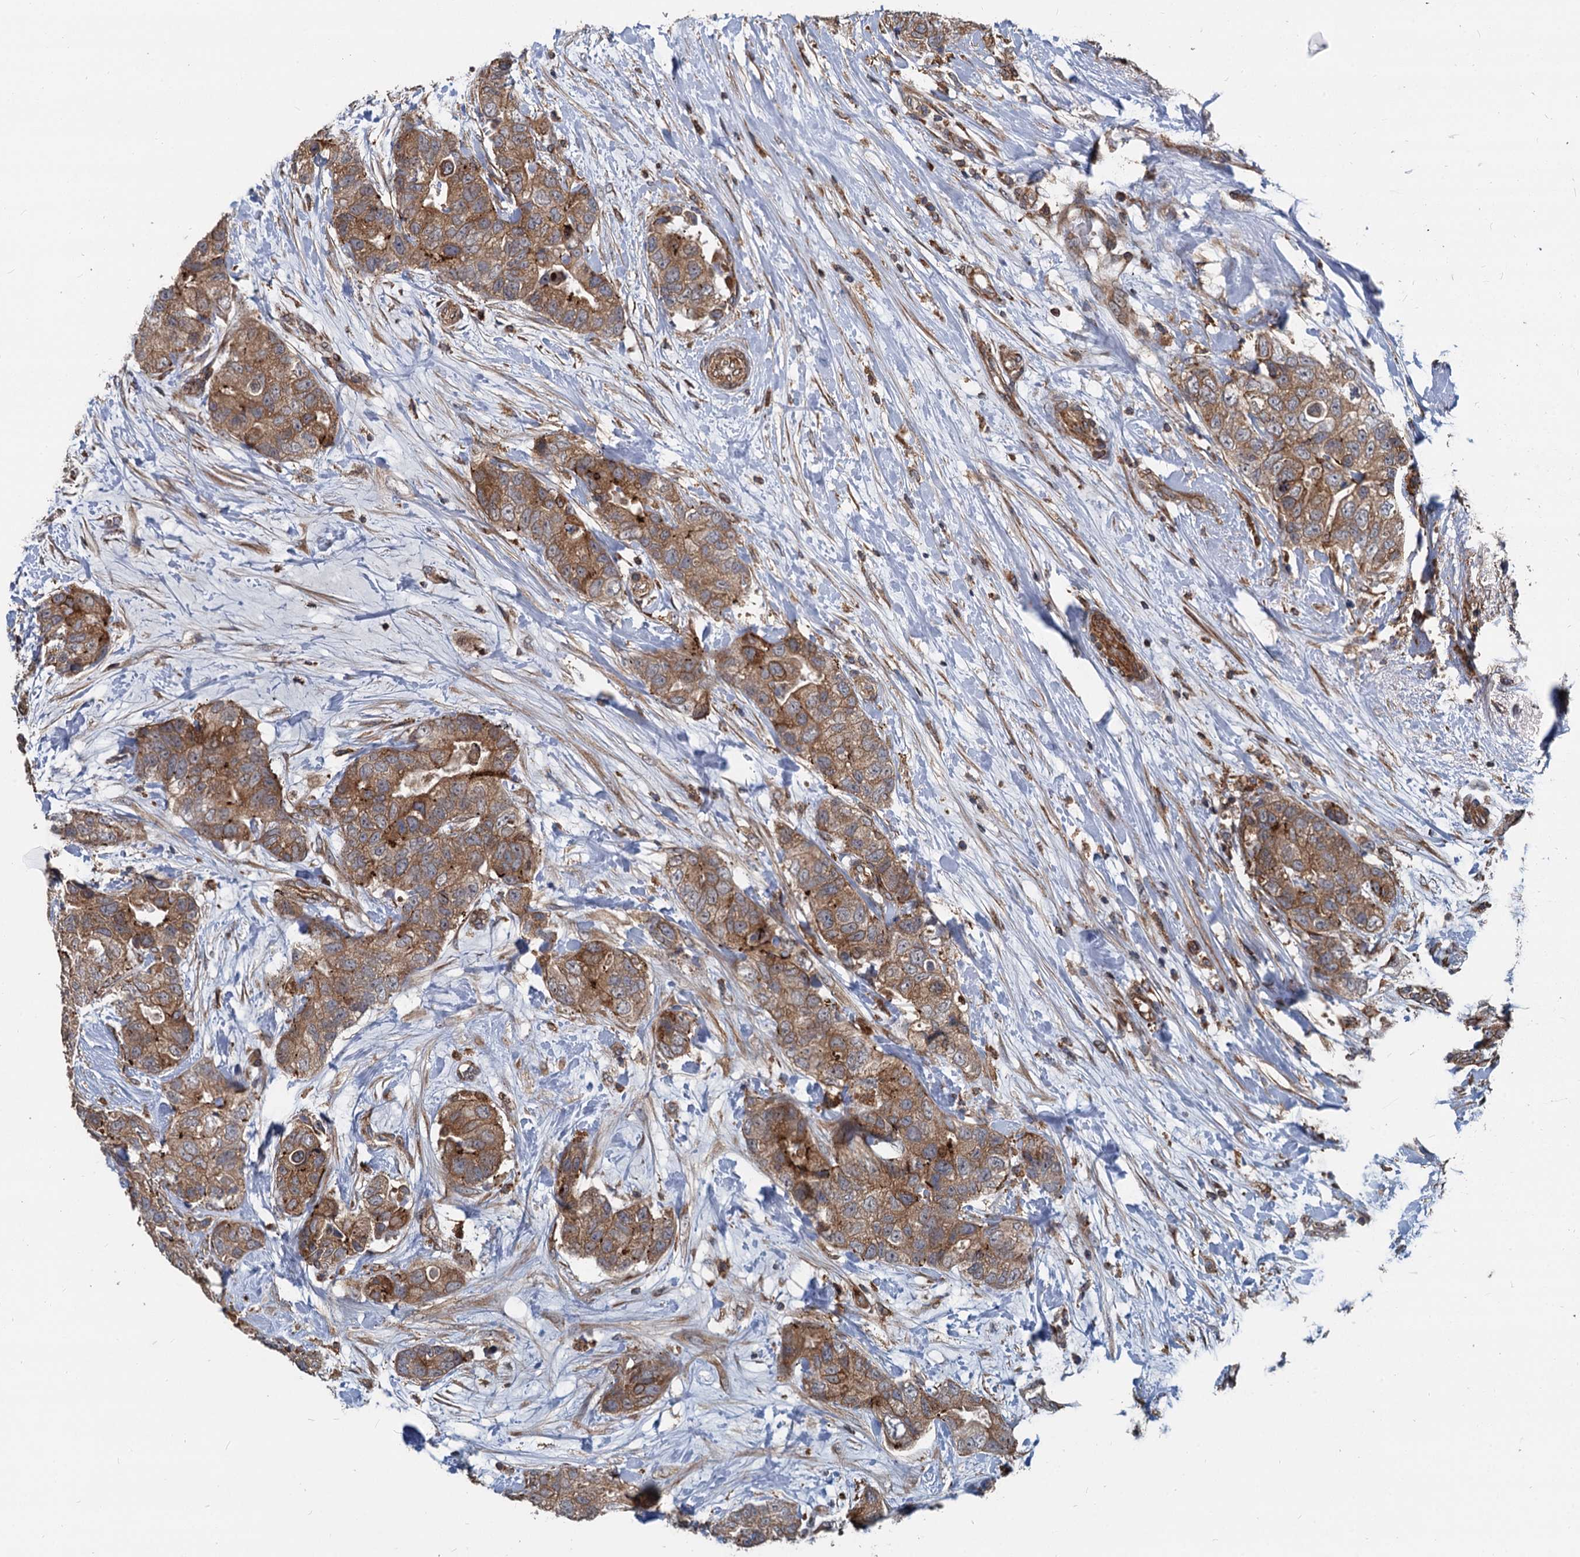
{"staining": {"intensity": "moderate", "quantity": ">75%", "location": "cytoplasmic/membranous"}, "tissue": "breast cancer", "cell_type": "Tumor cells", "image_type": "cancer", "snomed": [{"axis": "morphology", "description": "Duct carcinoma"}, {"axis": "topography", "description": "Breast"}], "caption": "Tumor cells demonstrate medium levels of moderate cytoplasmic/membranous expression in about >75% of cells in breast cancer (invasive ductal carcinoma). The protein is stained brown, and the nuclei are stained in blue (DAB IHC with brightfield microscopy, high magnification).", "gene": "STIM1", "patient": {"sex": "female", "age": 62}}